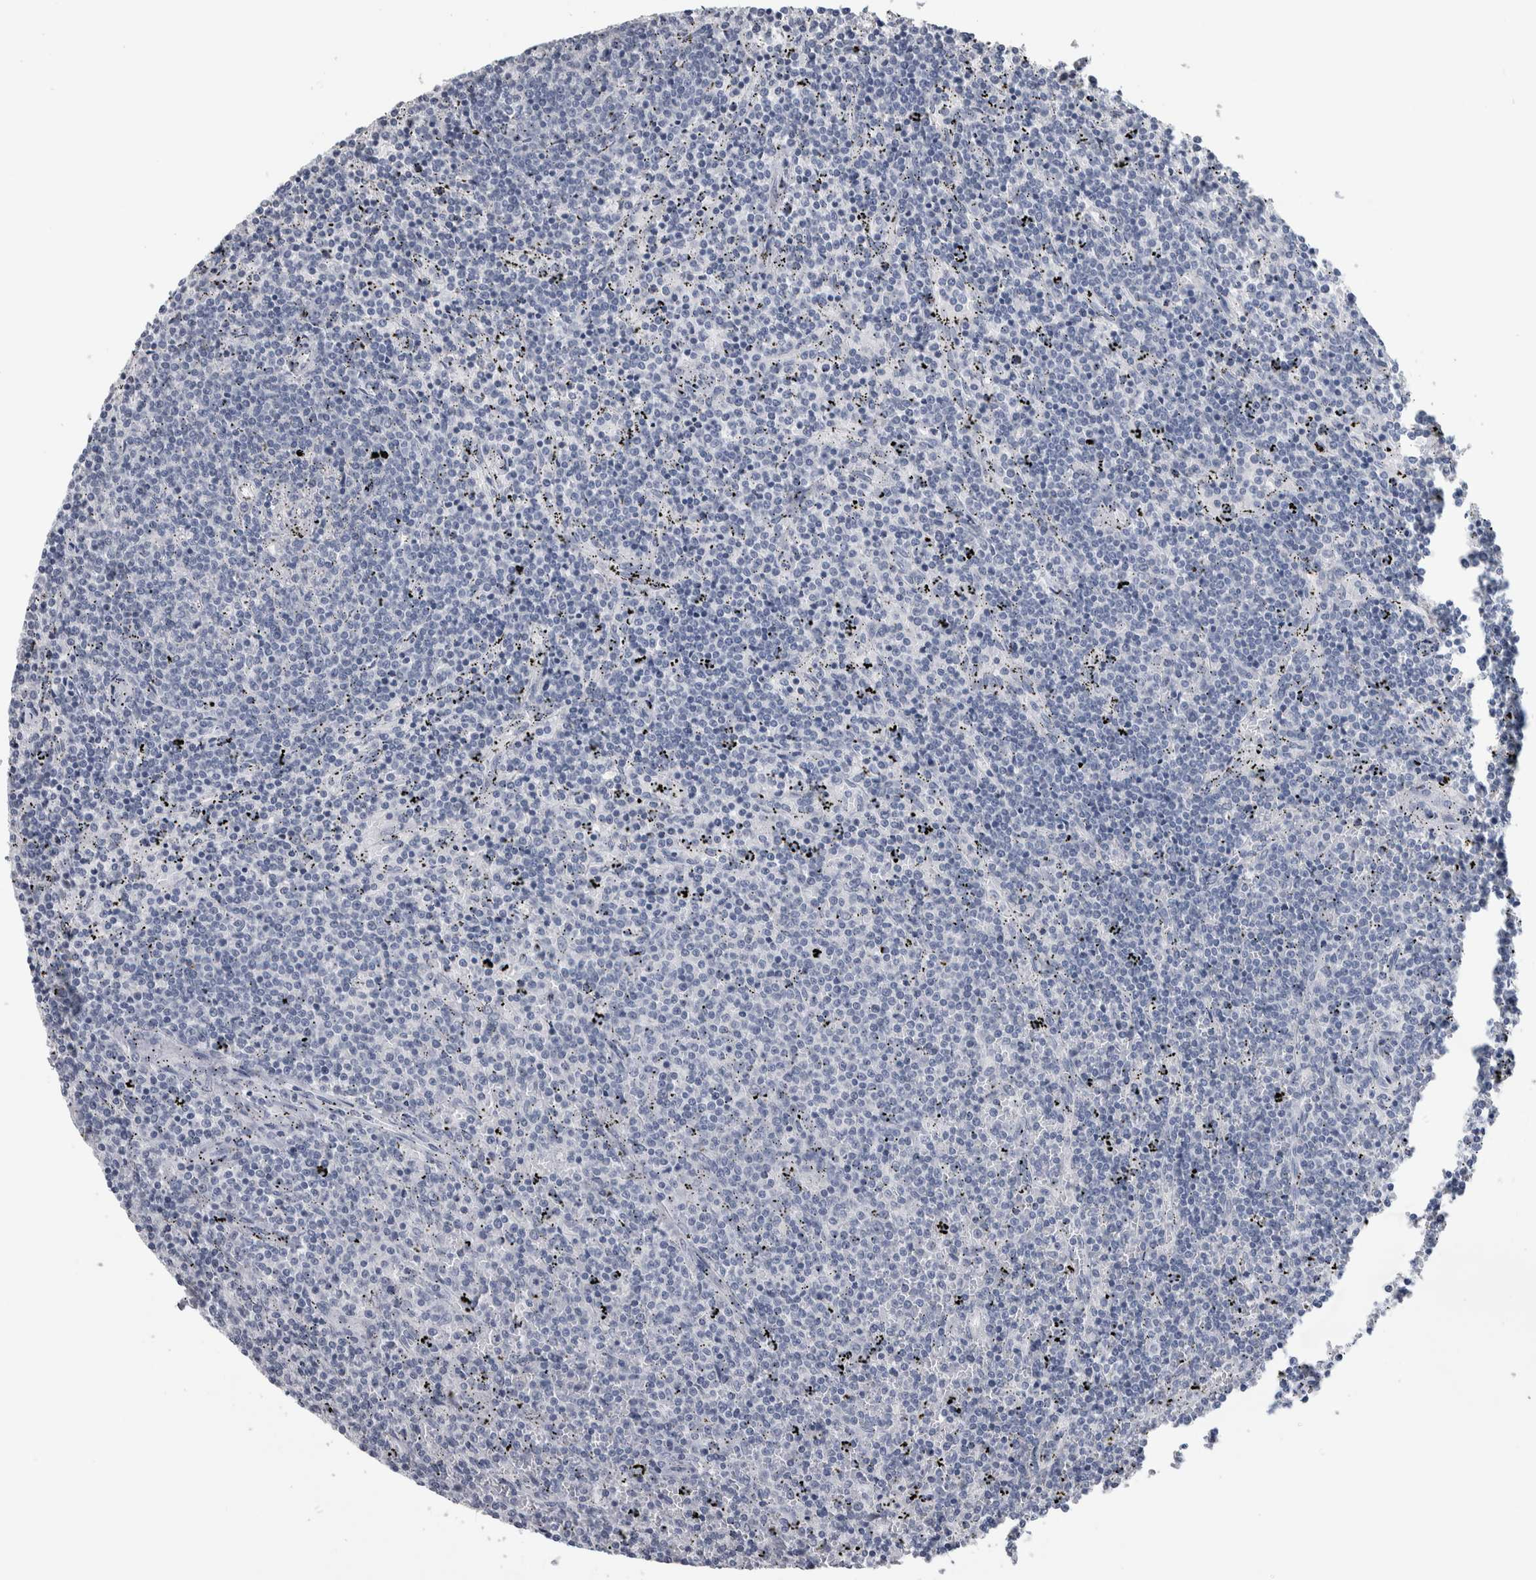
{"staining": {"intensity": "negative", "quantity": "none", "location": "none"}, "tissue": "lymphoma", "cell_type": "Tumor cells", "image_type": "cancer", "snomed": [{"axis": "morphology", "description": "Malignant lymphoma, non-Hodgkin's type, Low grade"}, {"axis": "topography", "description": "Spleen"}], "caption": "Immunohistochemistry photomicrograph of neoplastic tissue: lymphoma stained with DAB (3,3'-diaminobenzidine) exhibits no significant protein positivity in tumor cells. The staining is performed using DAB brown chromogen with nuclei counter-stained in using hematoxylin.", "gene": "CDH17", "patient": {"sex": "female", "age": 50}}